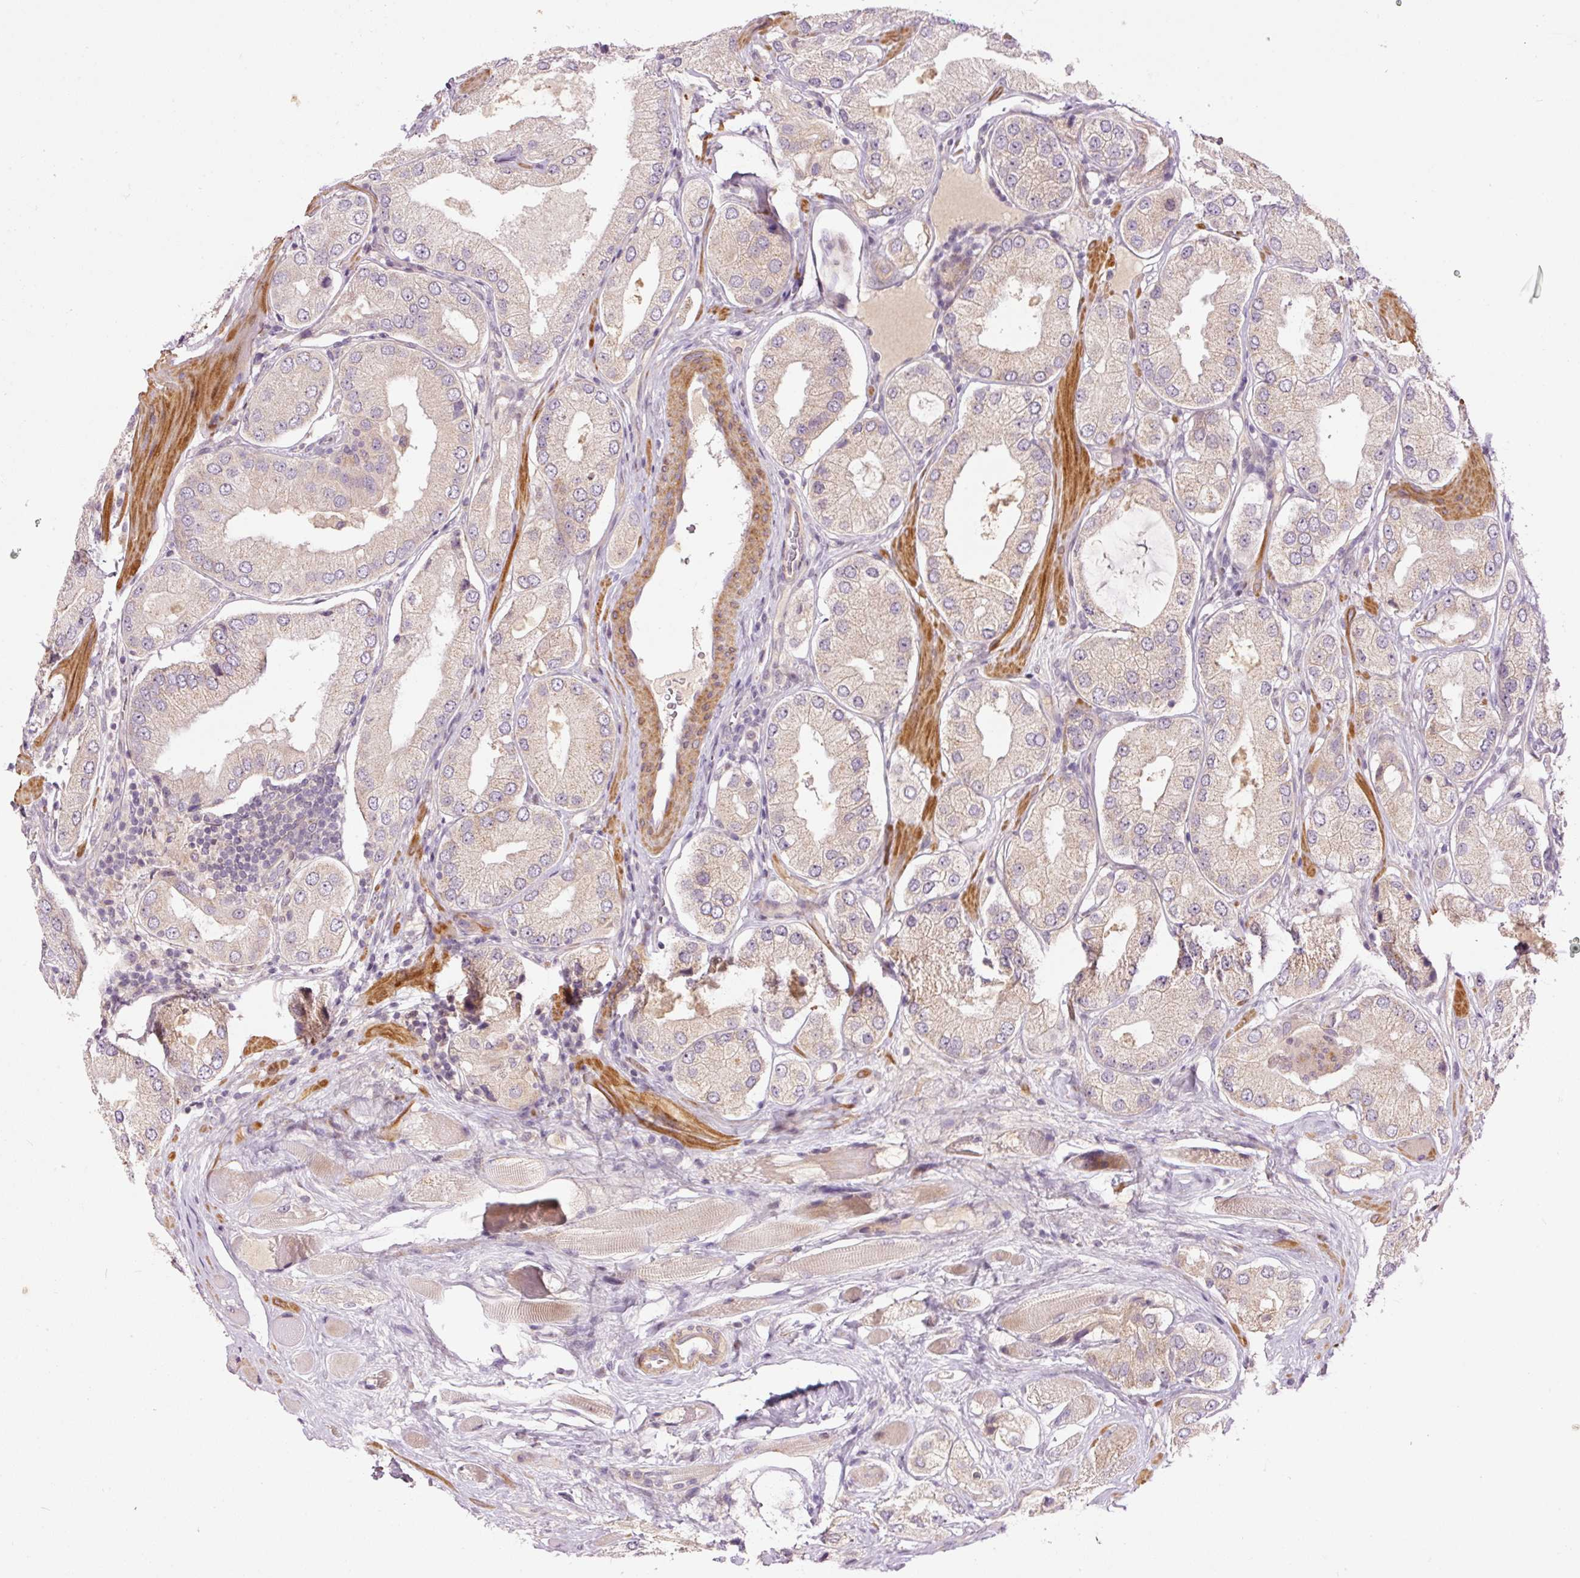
{"staining": {"intensity": "weak", "quantity": "<25%", "location": "cytoplasmic/membranous"}, "tissue": "prostate cancer", "cell_type": "Tumor cells", "image_type": "cancer", "snomed": [{"axis": "morphology", "description": "Adenocarcinoma, Low grade"}, {"axis": "topography", "description": "Prostate"}], "caption": "IHC of human prostate cancer (adenocarcinoma (low-grade)) displays no staining in tumor cells.", "gene": "SLC29A3", "patient": {"sex": "male", "age": 42}}